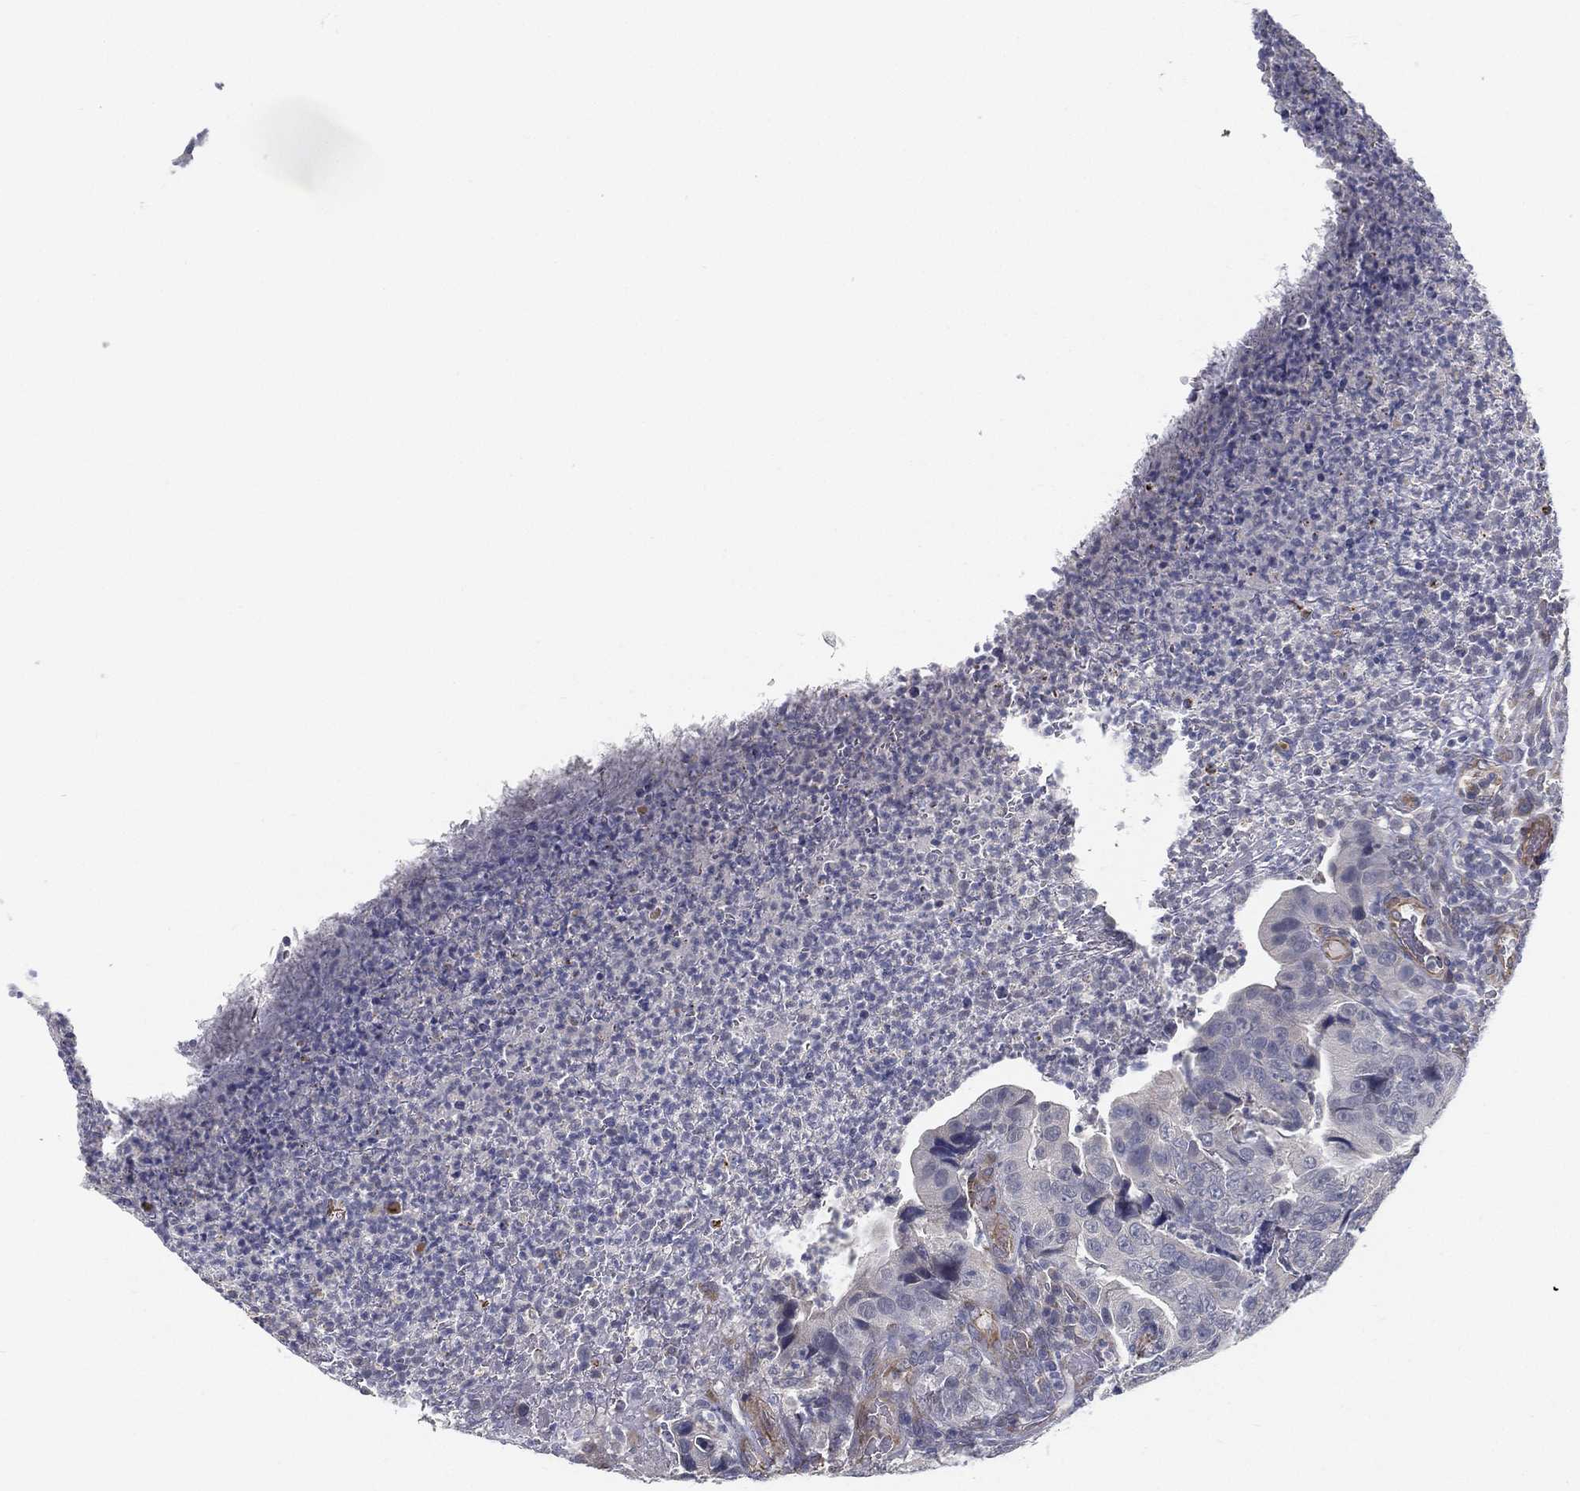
{"staining": {"intensity": "negative", "quantity": "none", "location": "none"}, "tissue": "colorectal cancer", "cell_type": "Tumor cells", "image_type": "cancer", "snomed": [{"axis": "morphology", "description": "Adenocarcinoma, NOS"}, {"axis": "topography", "description": "Colon"}], "caption": "Histopathology image shows no significant protein staining in tumor cells of adenocarcinoma (colorectal).", "gene": "LRRC56", "patient": {"sex": "female", "age": 72}}